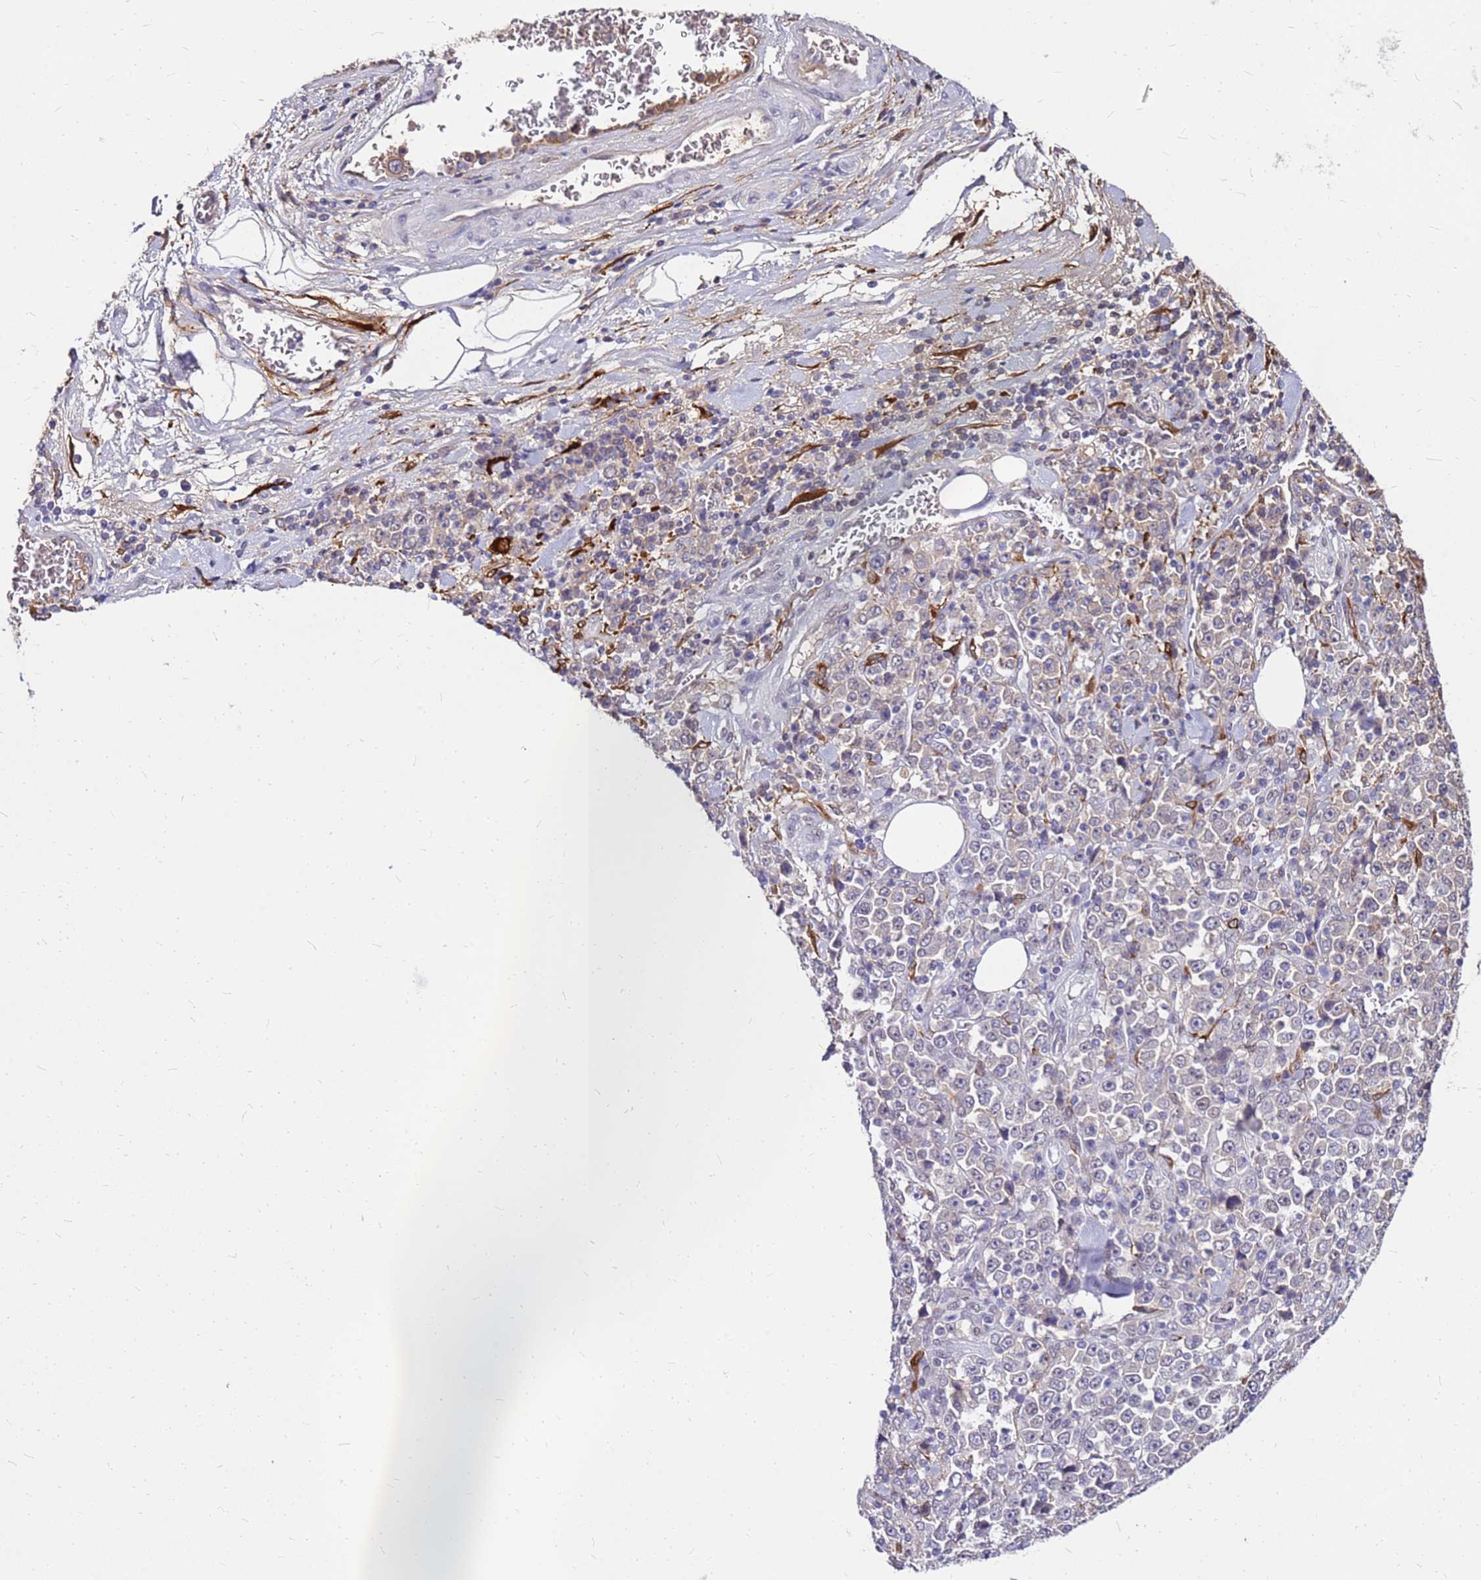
{"staining": {"intensity": "negative", "quantity": "none", "location": "none"}, "tissue": "stomach cancer", "cell_type": "Tumor cells", "image_type": "cancer", "snomed": [{"axis": "morphology", "description": "Normal tissue, NOS"}, {"axis": "morphology", "description": "Adenocarcinoma, NOS"}, {"axis": "topography", "description": "Stomach, upper"}, {"axis": "topography", "description": "Stomach"}], "caption": "DAB (3,3'-diaminobenzidine) immunohistochemical staining of stomach adenocarcinoma reveals no significant staining in tumor cells.", "gene": "ALDH1A3", "patient": {"sex": "male", "age": 59}}